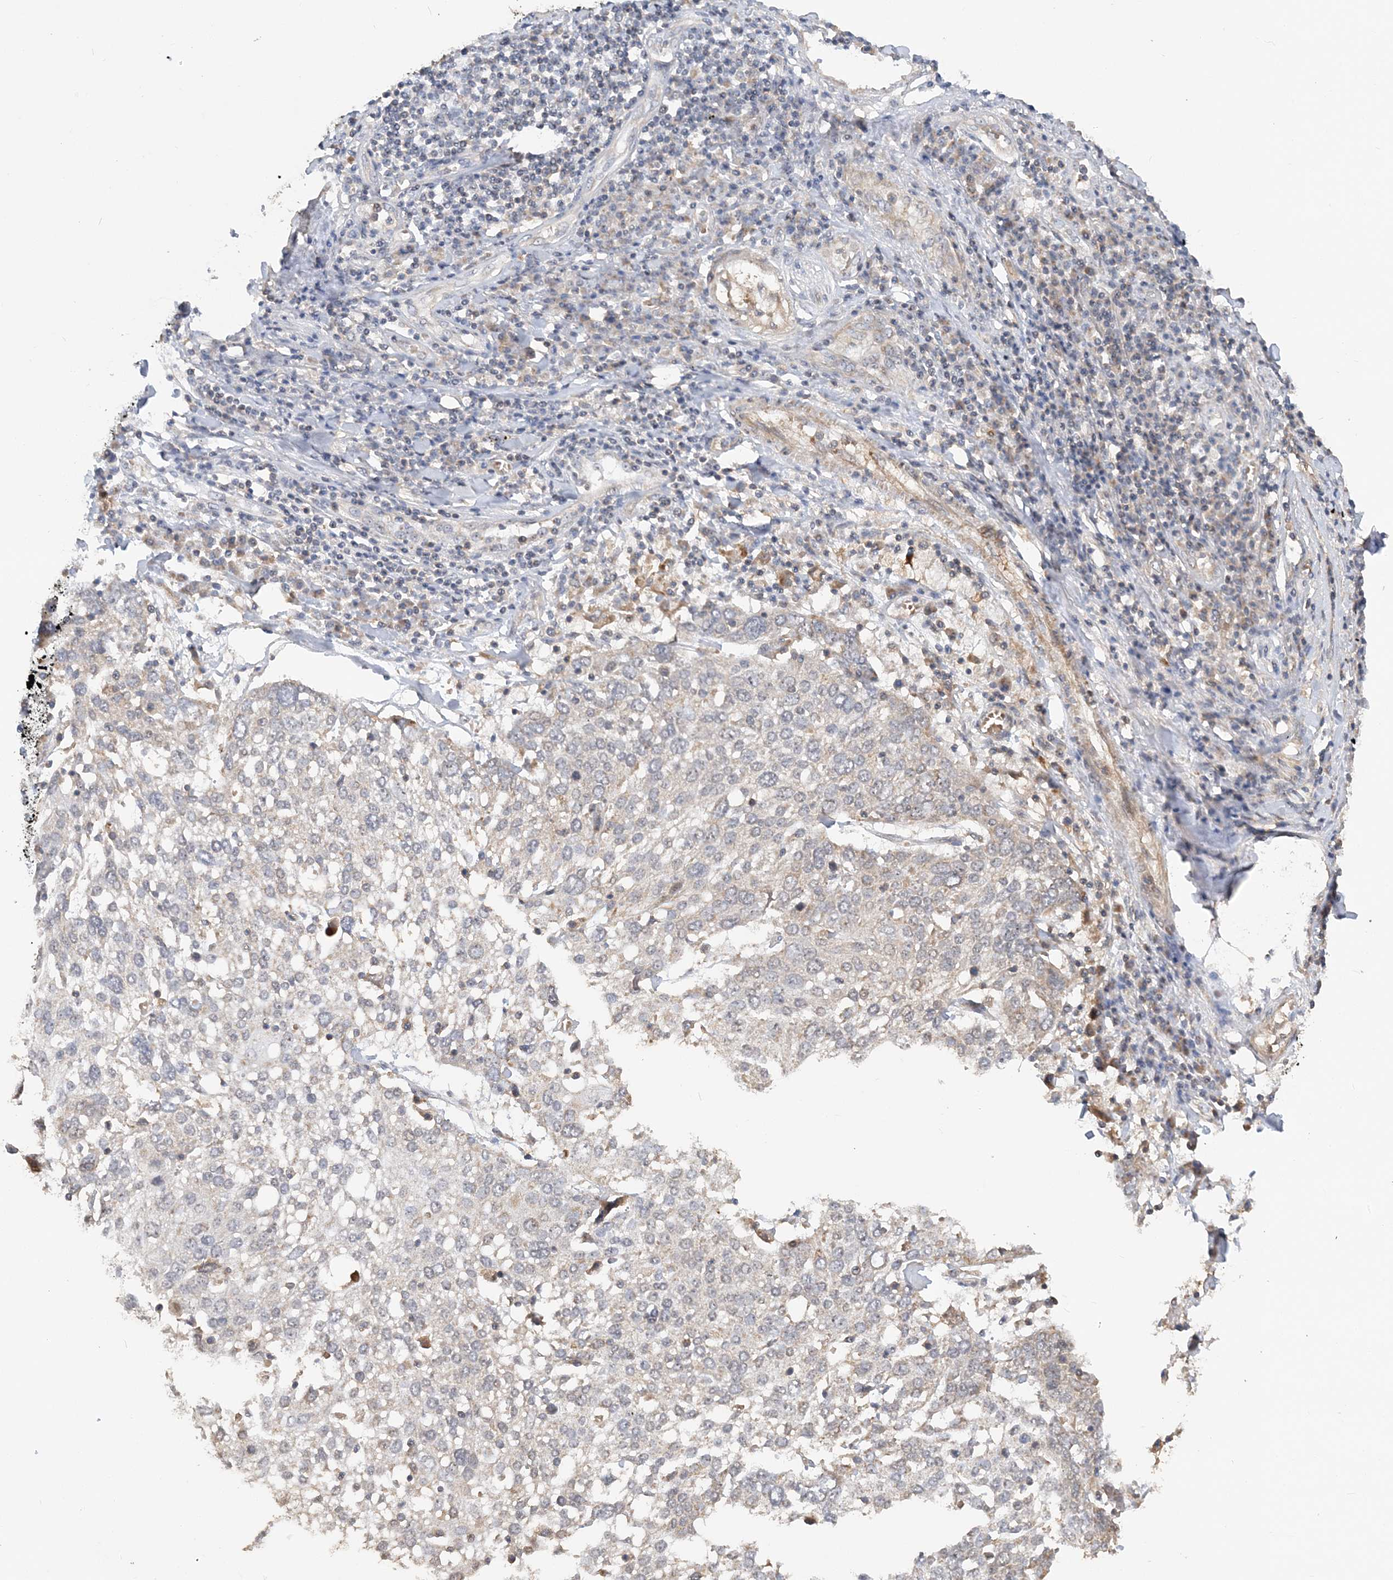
{"staining": {"intensity": "weak", "quantity": "<25%", "location": "cytoplasmic/membranous"}, "tissue": "lung cancer", "cell_type": "Tumor cells", "image_type": "cancer", "snomed": [{"axis": "morphology", "description": "Squamous cell carcinoma, NOS"}, {"axis": "topography", "description": "Lung"}], "caption": "Protein analysis of squamous cell carcinoma (lung) demonstrates no significant expression in tumor cells.", "gene": "GRINA", "patient": {"sex": "male", "age": 65}}